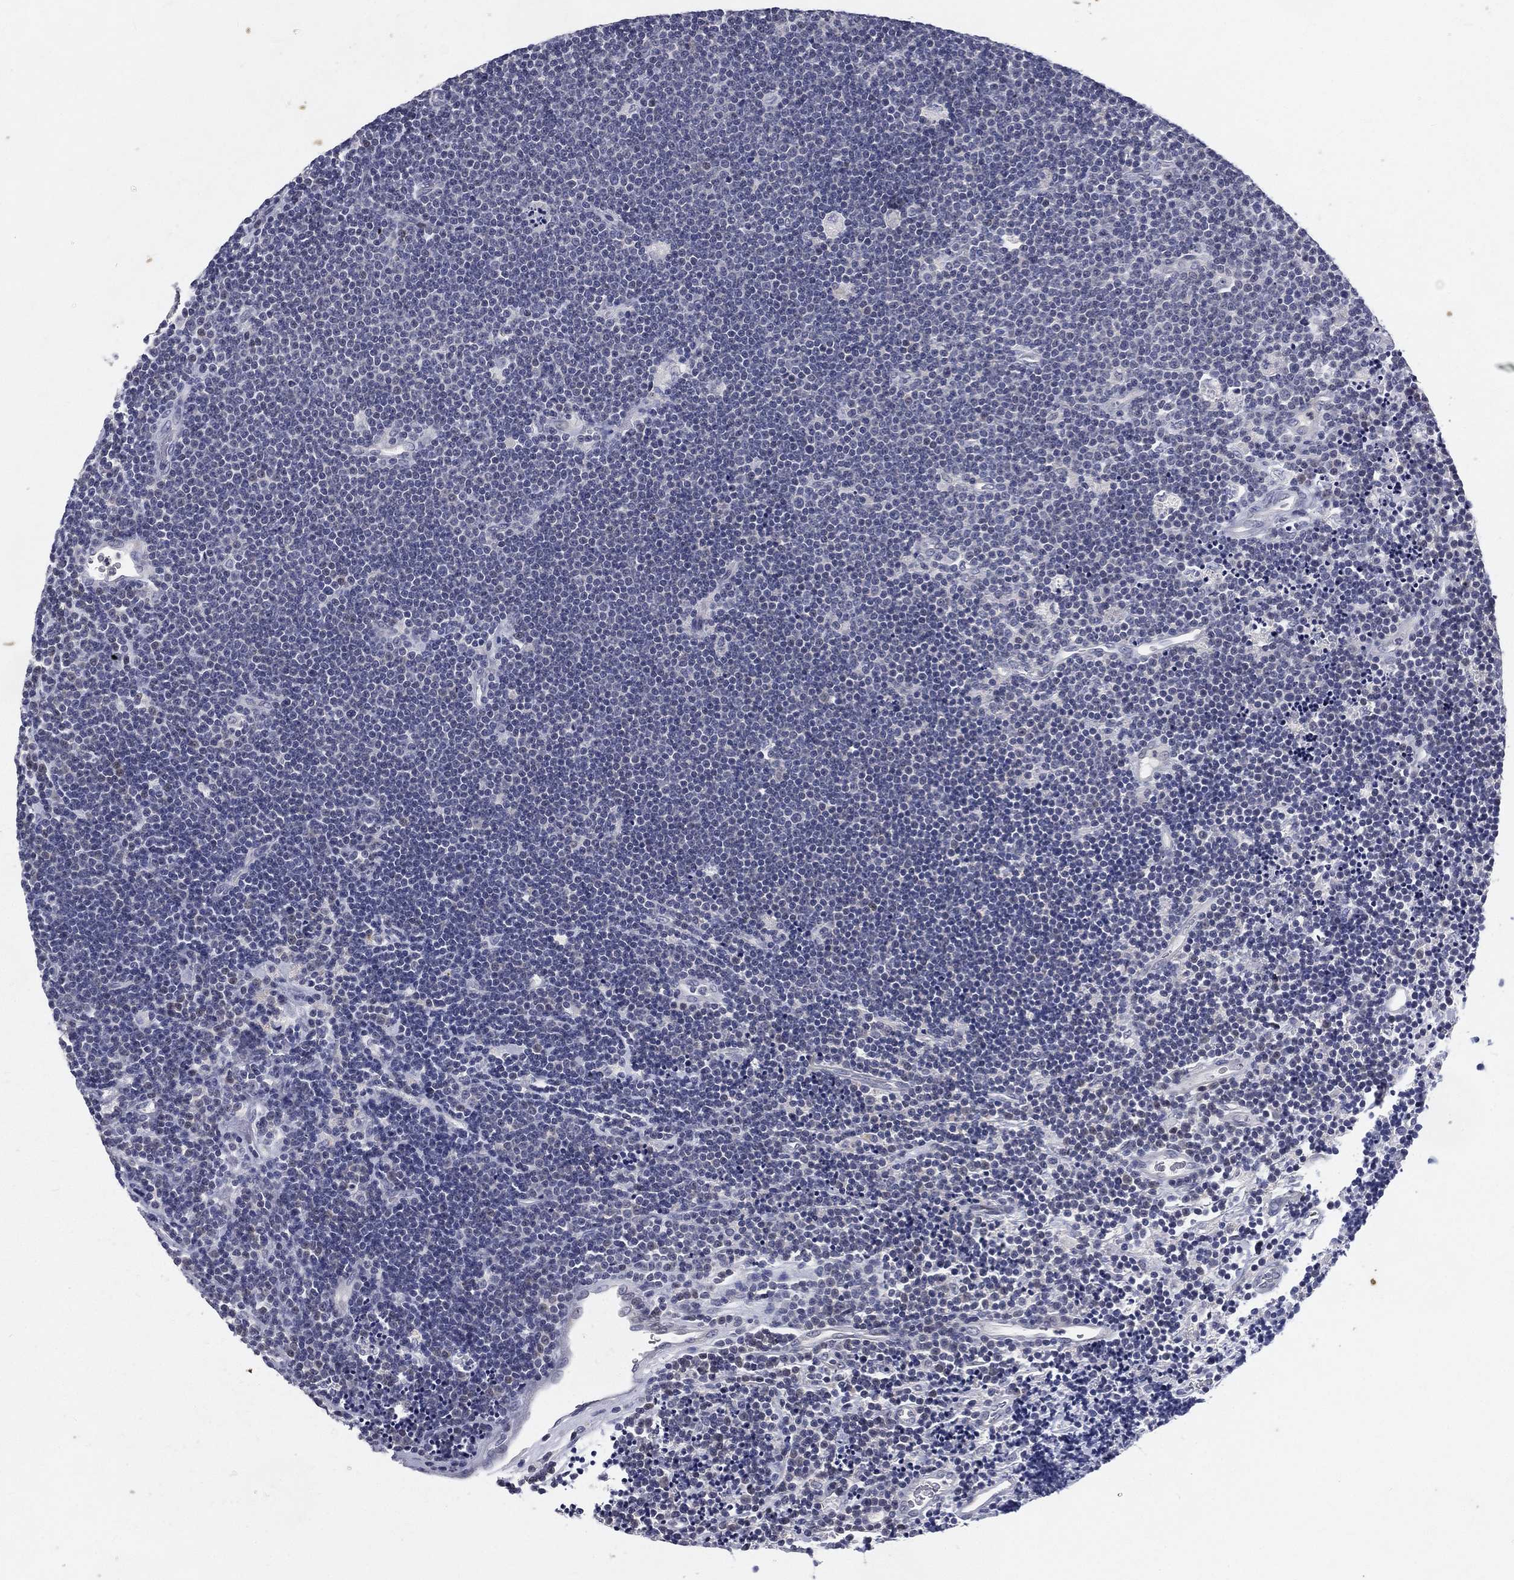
{"staining": {"intensity": "negative", "quantity": "none", "location": "none"}, "tissue": "lymphoma", "cell_type": "Tumor cells", "image_type": "cancer", "snomed": [{"axis": "morphology", "description": "Malignant lymphoma, non-Hodgkin's type, Low grade"}, {"axis": "topography", "description": "Brain"}], "caption": "Lymphoma stained for a protein using immunohistochemistry (IHC) demonstrates no staining tumor cells.", "gene": "IFT27", "patient": {"sex": "female", "age": 66}}